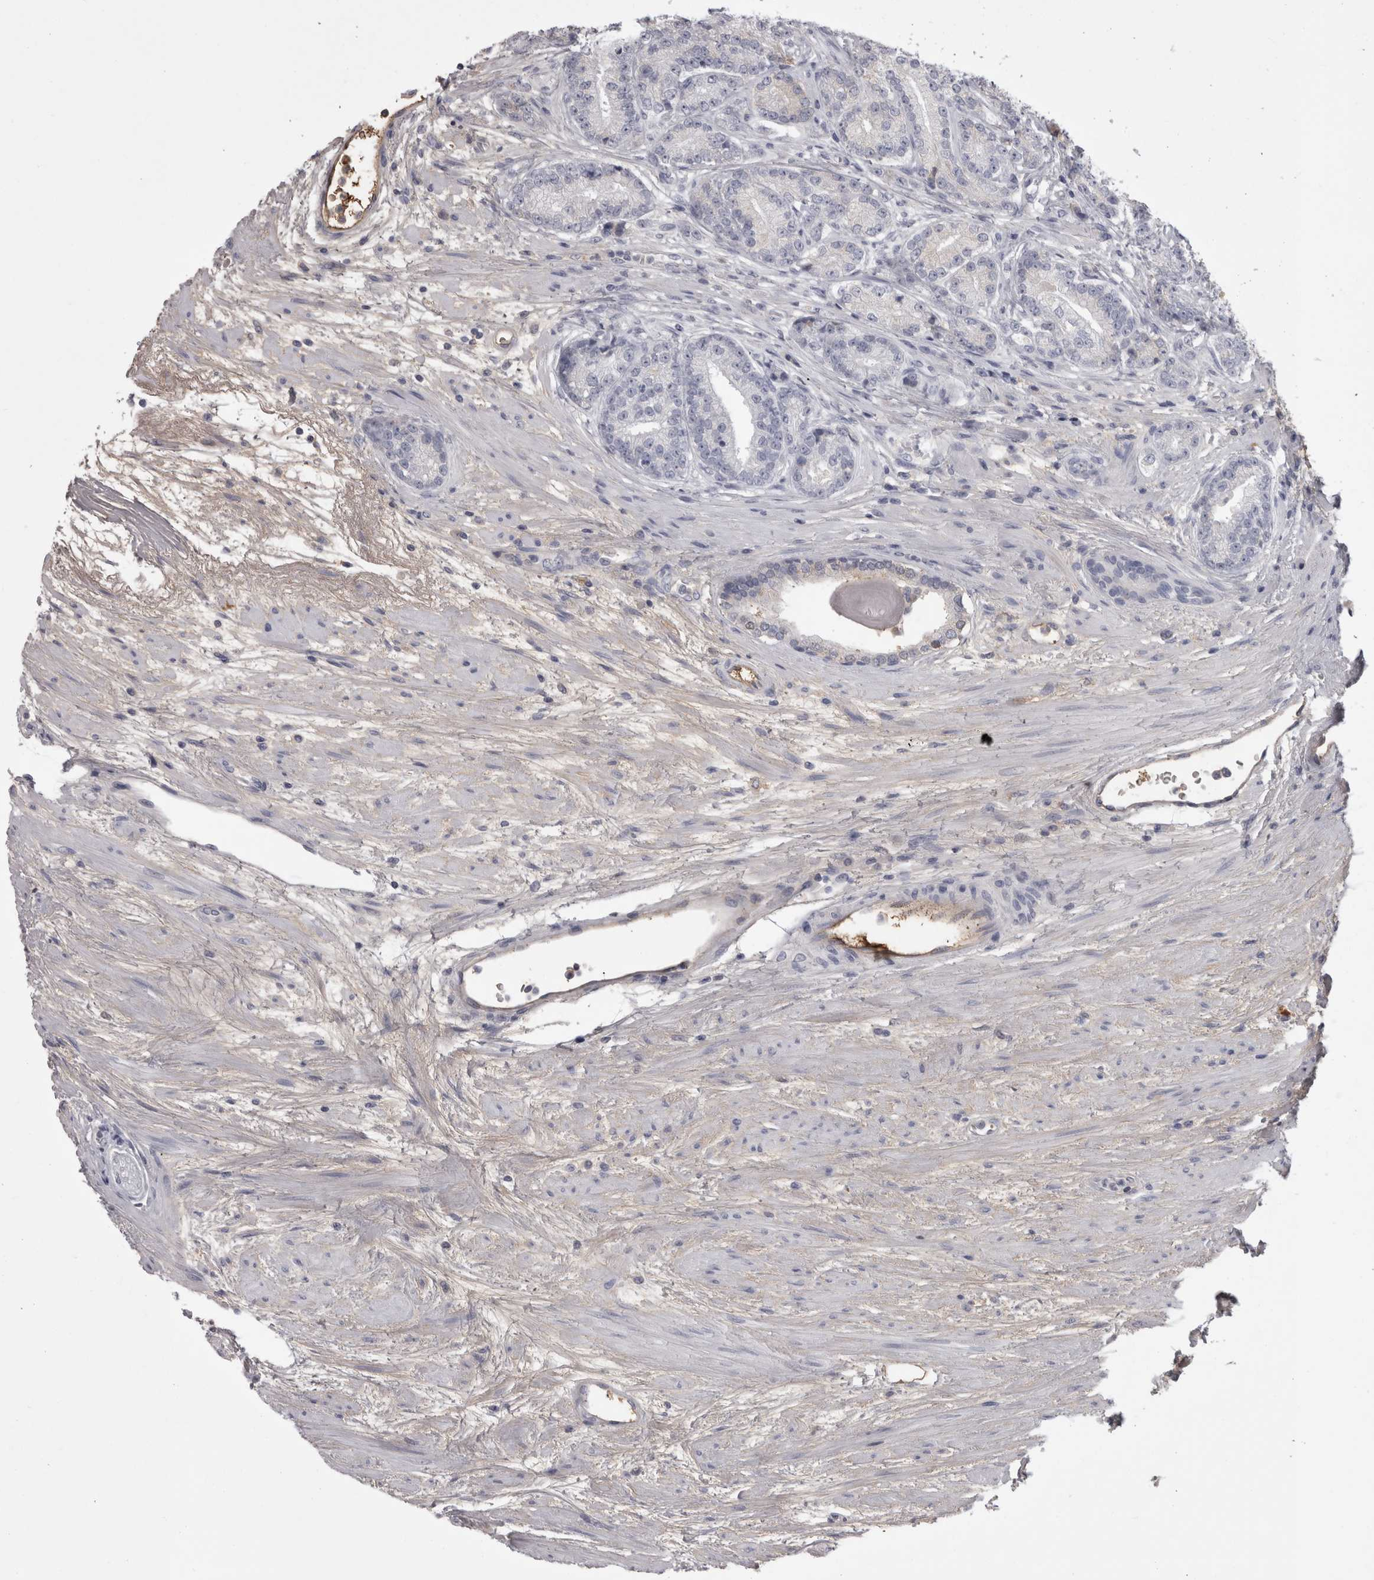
{"staining": {"intensity": "negative", "quantity": "none", "location": "none"}, "tissue": "prostate cancer", "cell_type": "Tumor cells", "image_type": "cancer", "snomed": [{"axis": "morphology", "description": "Adenocarcinoma, High grade"}, {"axis": "topography", "description": "Prostate"}], "caption": "Immunohistochemistry (IHC) photomicrograph of neoplastic tissue: human prostate cancer (adenocarcinoma (high-grade)) stained with DAB (3,3'-diaminobenzidine) shows no significant protein positivity in tumor cells.", "gene": "SAA4", "patient": {"sex": "male", "age": 61}}